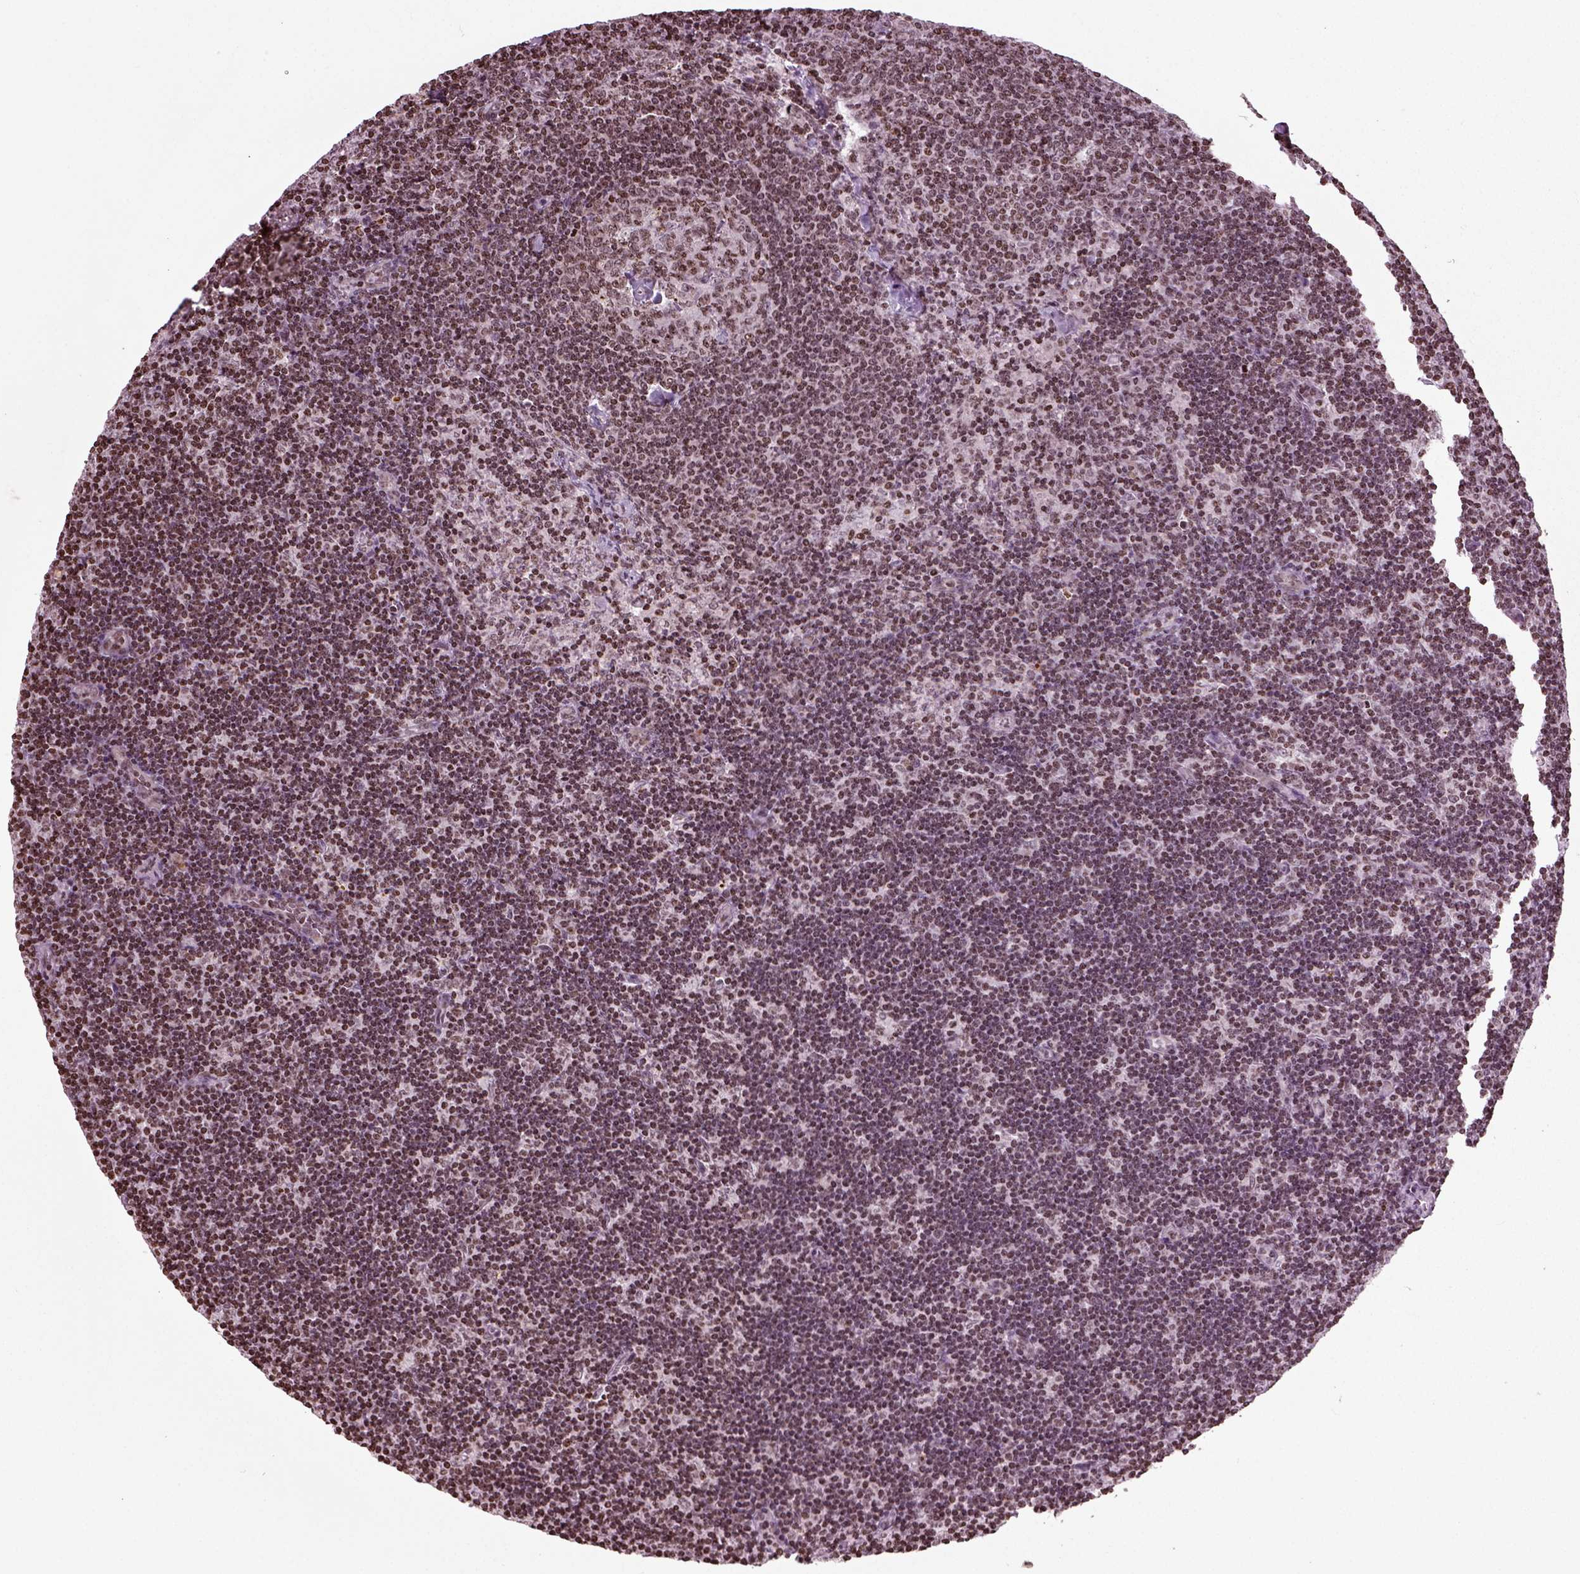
{"staining": {"intensity": "moderate", "quantity": ">75%", "location": "nuclear"}, "tissue": "lymph node", "cell_type": "Germinal center cells", "image_type": "normal", "snomed": [{"axis": "morphology", "description": "Normal tissue, NOS"}, {"axis": "topography", "description": "Lymph node"}], "caption": "DAB (3,3'-diaminobenzidine) immunohistochemical staining of normal human lymph node demonstrates moderate nuclear protein positivity in about >75% of germinal center cells. Using DAB (3,3'-diaminobenzidine) (brown) and hematoxylin (blue) stains, captured at high magnification using brightfield microscopy.", "gene": "HEYL", "patient": {"sex": "female", "age": 34}}